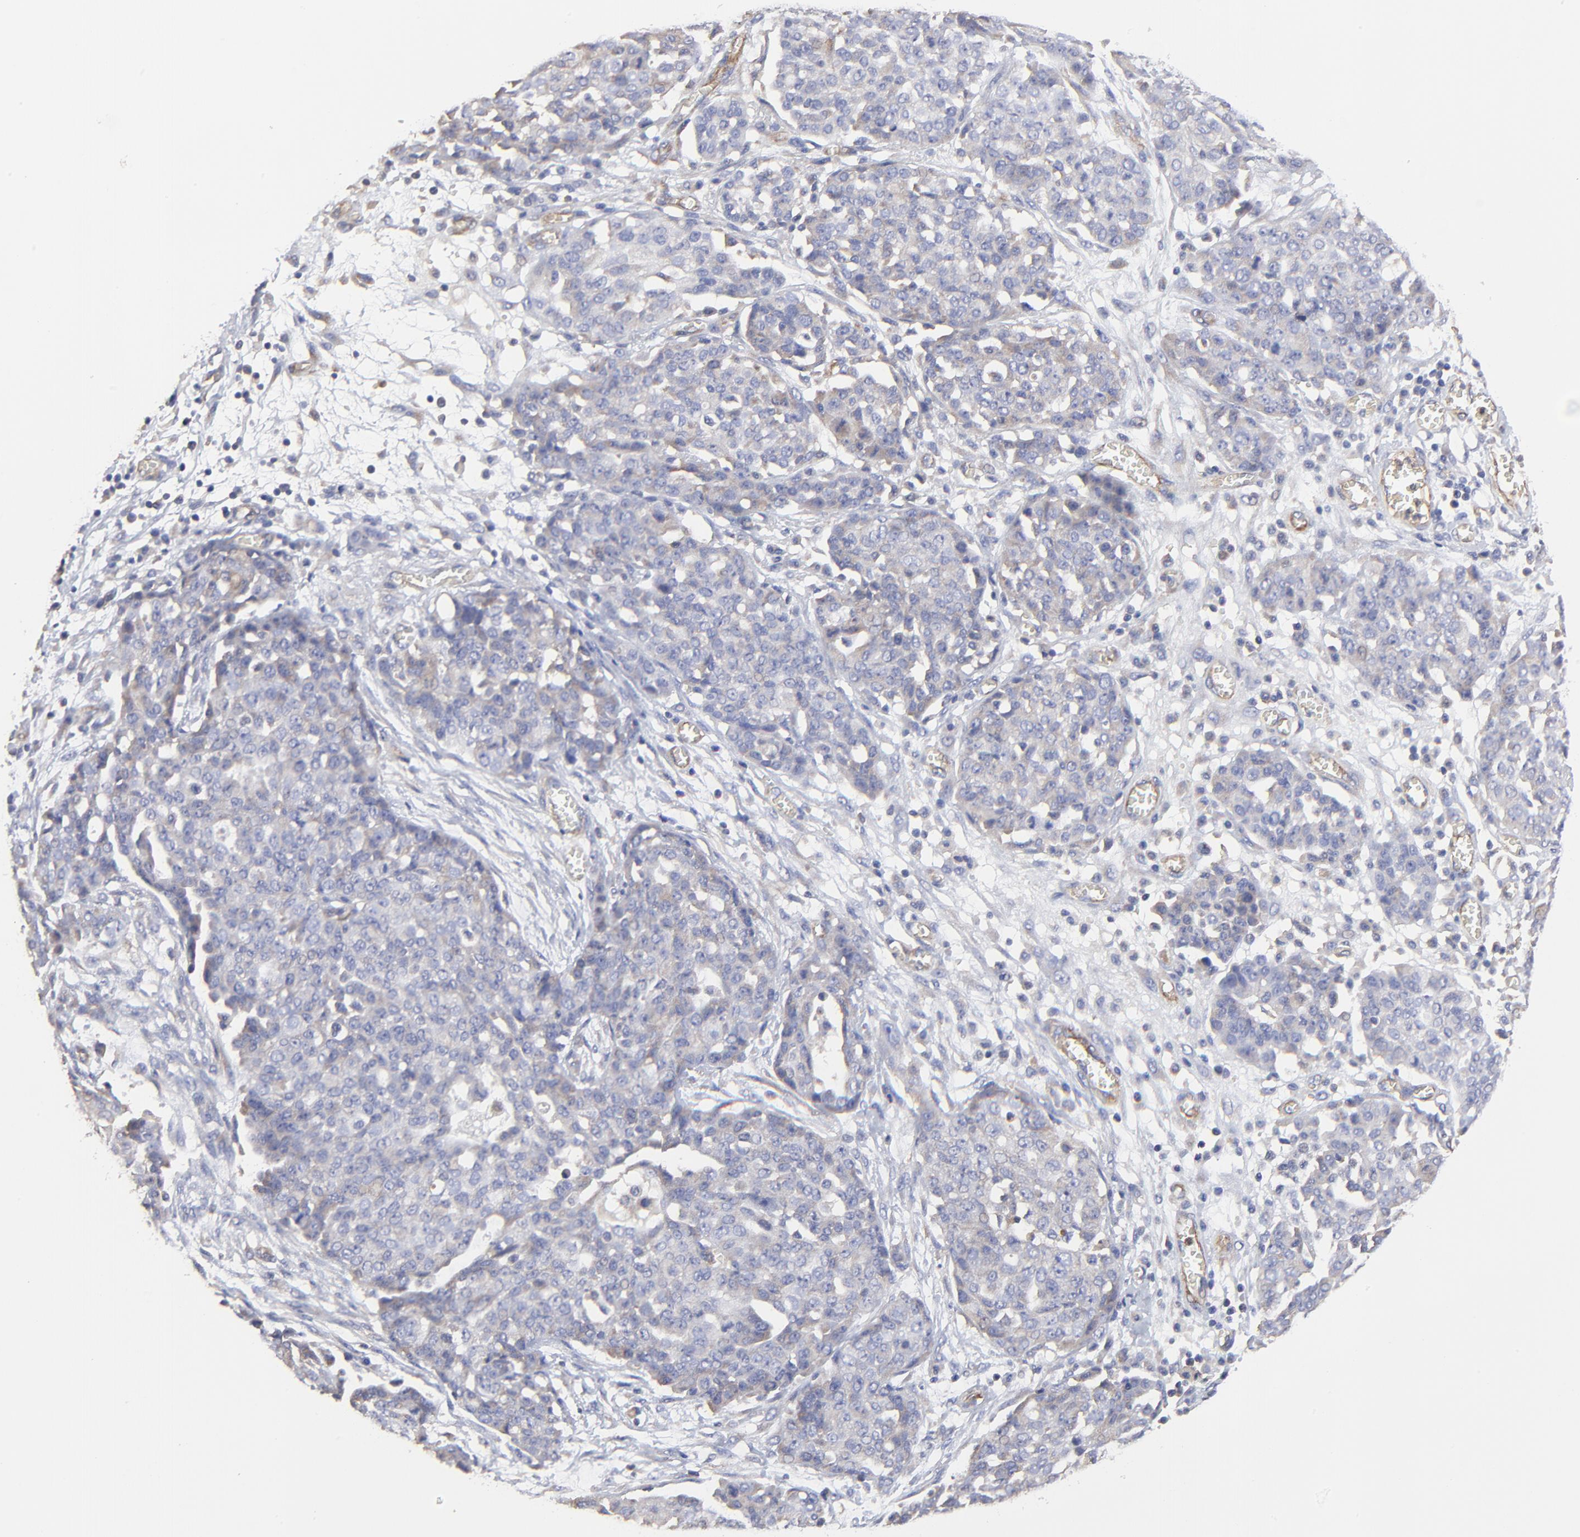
{"staining": {"intensity": "negative", "quantity": "none", "location": "none"}, "tissue": "ovarian cancer", "cell_type": "Tumor cells", "image_type": "cancer", "snomed": [{"axis": "morphology", "description": "Cystadenocarcinoma, serous, NOS"}, {"axis": "topography", "description": "Soft tissue"}, {"axis": "topography", "description": "Ovary"}], "caption": "Tumor cells are negative for brown protein staining in serous cystadenocarcinoma (ovarian).", "gene": "SULF2", "patient": {"sex": "female", "age": 57}}